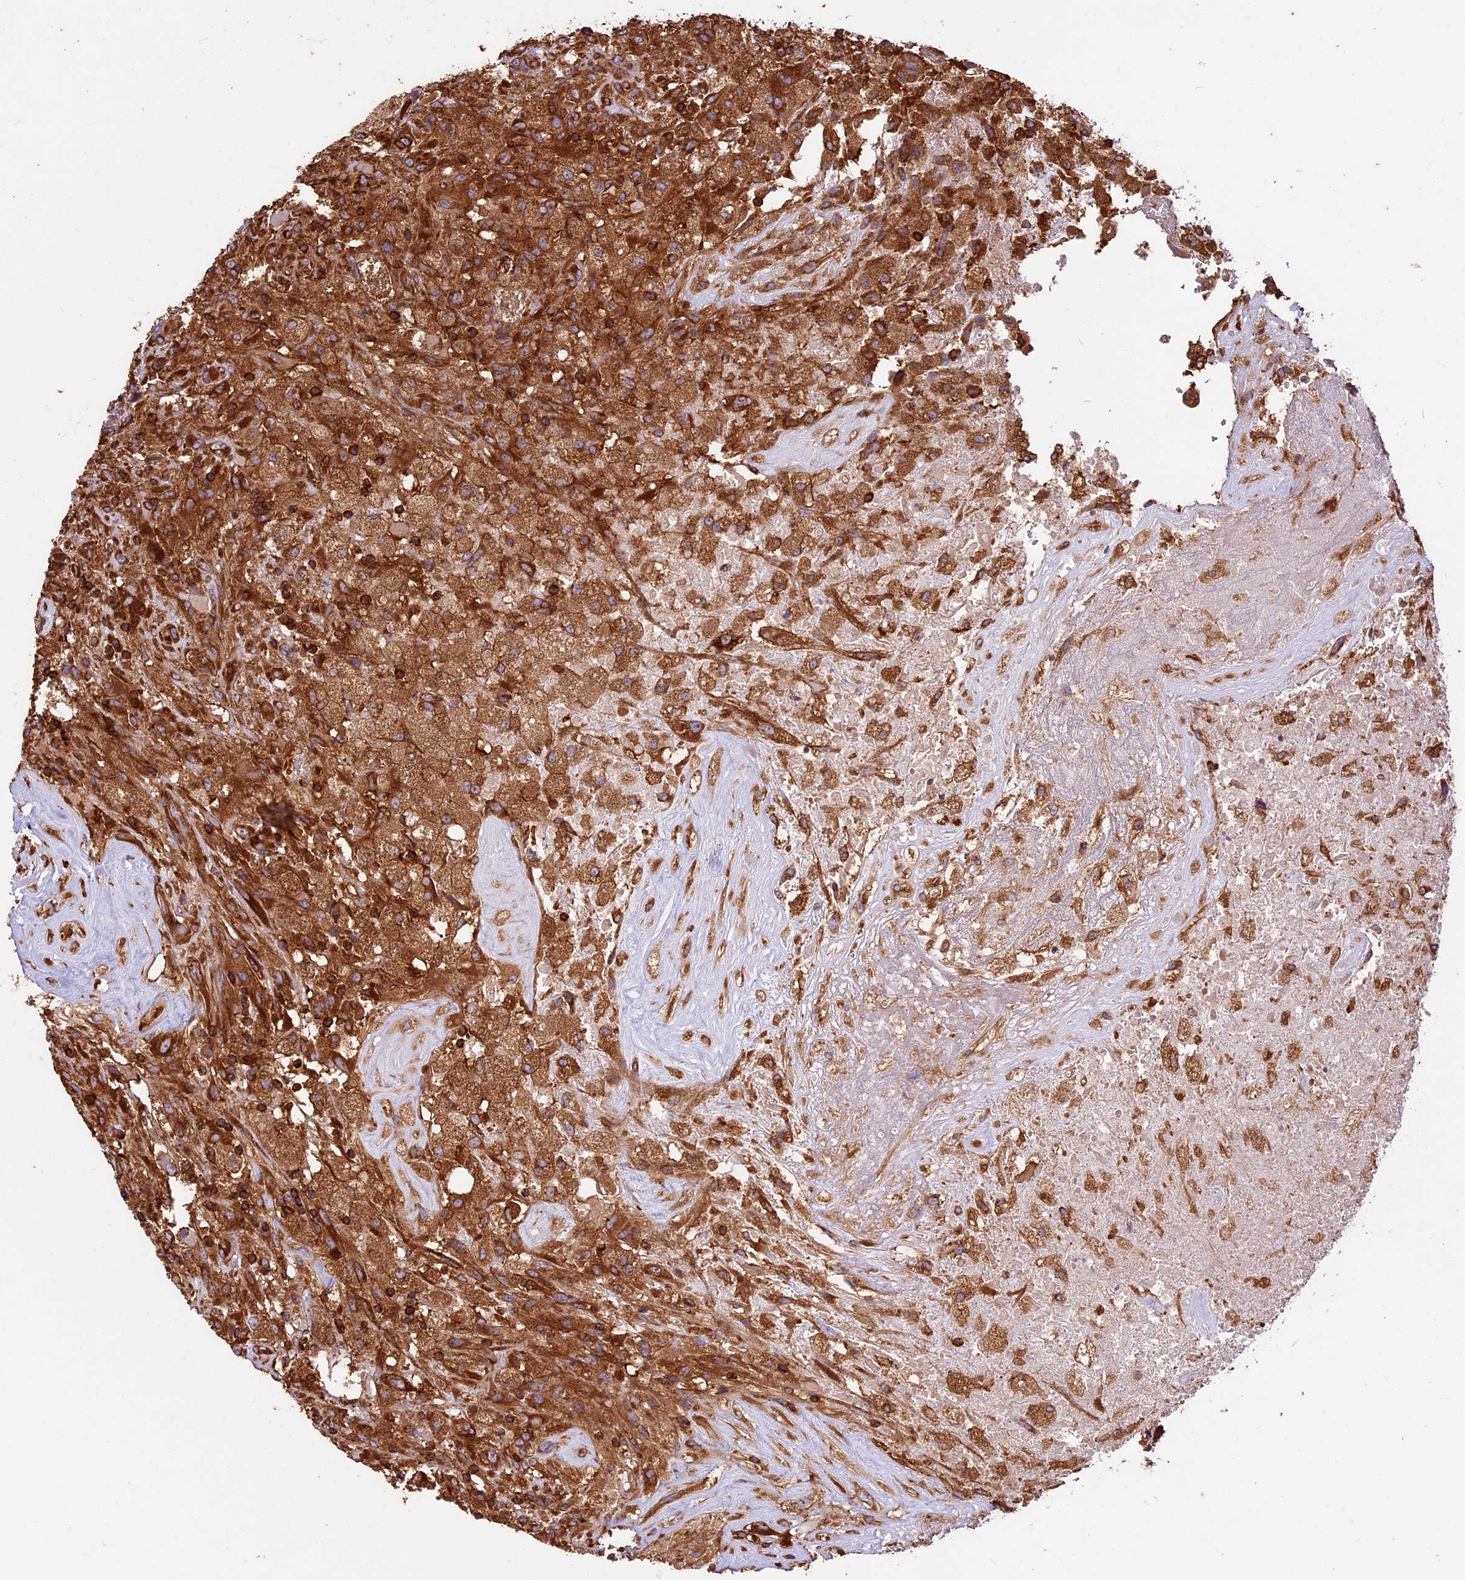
{"staining": {"intensity": "strong", "quantity": ">75%", "location": "cytoplasmic/membranous"}, "tissue": "glioma", "cell_type": "Tumor cells", "image_type": "cancer", "snomed": [{"axis": "morphology", "description": "Glioma, malignant, High grade"}, {"axis": "topography", "description": "Brain"}], "caption": "The immunohistochemical stain highlights strong cytoplasmic/membranous expression in tumor cells of glioma tissue.", "gene": "KARS1", "patient": {"sex": "male", "age": 56}}